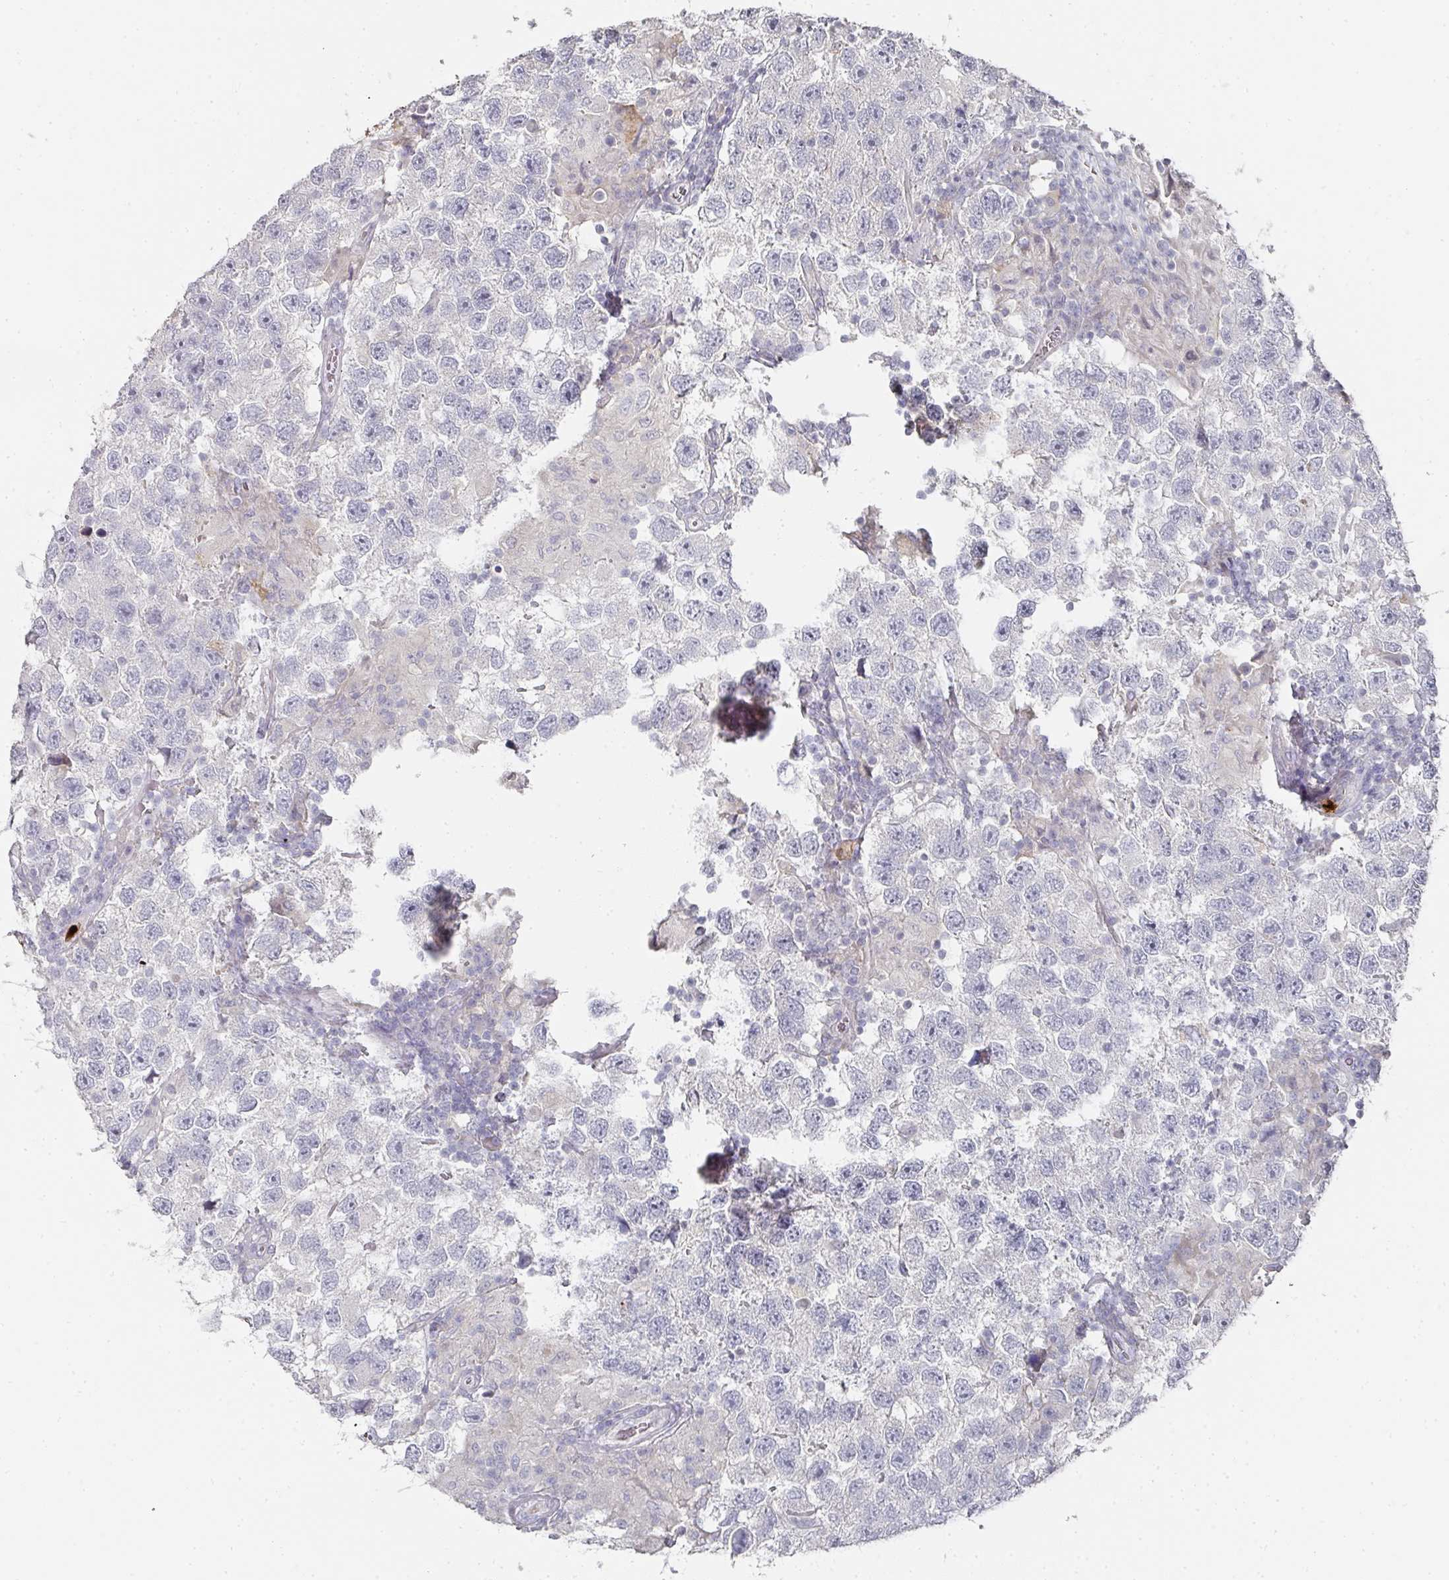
{"staining": {"intensity": "negative", "quantity": "none", "location": "none"}, "tissue": "testis cancer", "cell_type": "Tumor cells", "image_type": "cancer", "snomed": [{"axis": "morphology", "description": "Seminoma, NOS"}, {"axis": "topography", "description": "Testis"}], "caption": "Immunohistochemistry (IHC) photomicrograph of neoplastic tissue: human testis seminoma stained with DAB (3,3'-diaminobenzidine) exhibits no significant protein expression in tumor cells. (Immunohistochemistry, brightfield microscopy, high magnification).", "gene": "CAMP", "patient": {"sex": "male", "age": 26}}